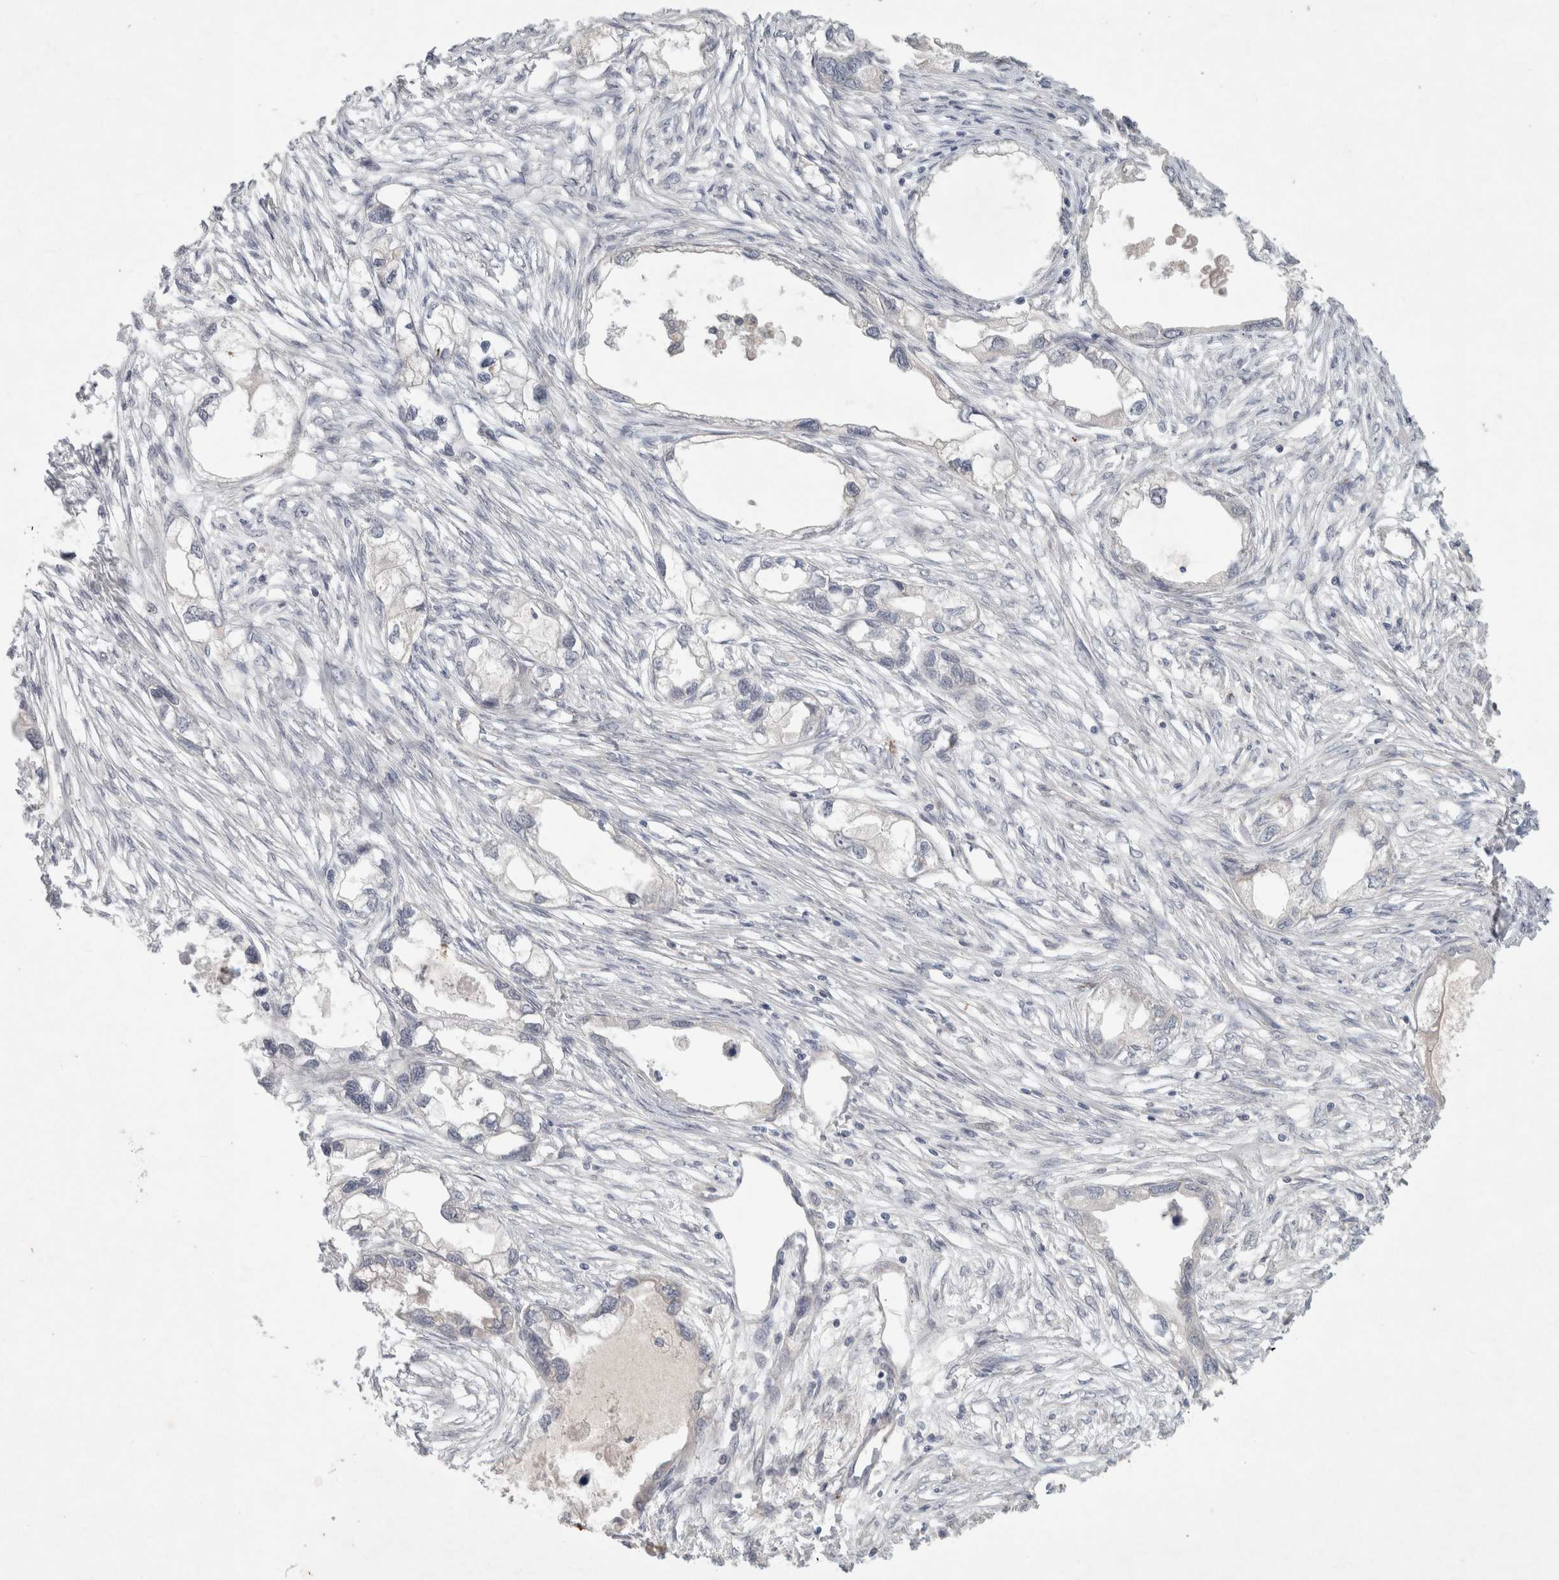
{"staining": {"intensity": "negative", "quantity": "none", "location": "none"}, "tissue": "endometrial cancer", "cell_type": "Tumor cells", "image_type": "cancer", "snomed": [{"axis": "morphology", "description": "Adenocarcinoma, NOS"}, {"axis": "morphology", "description": "Adenocarcinoma, metastatic, NOS"}, {"axis": "topography", "description": "Adipose tissue"}, {"axis": "topography", "description": "Endometrium"}], "caption": "This is a image of immunohistochemistry (IHC) staining of endometrial adenocarcinoma, which shows no expression in tumor cells.", "gene": "RASAL2", "patient": {"sex": "female", "age": 67}}